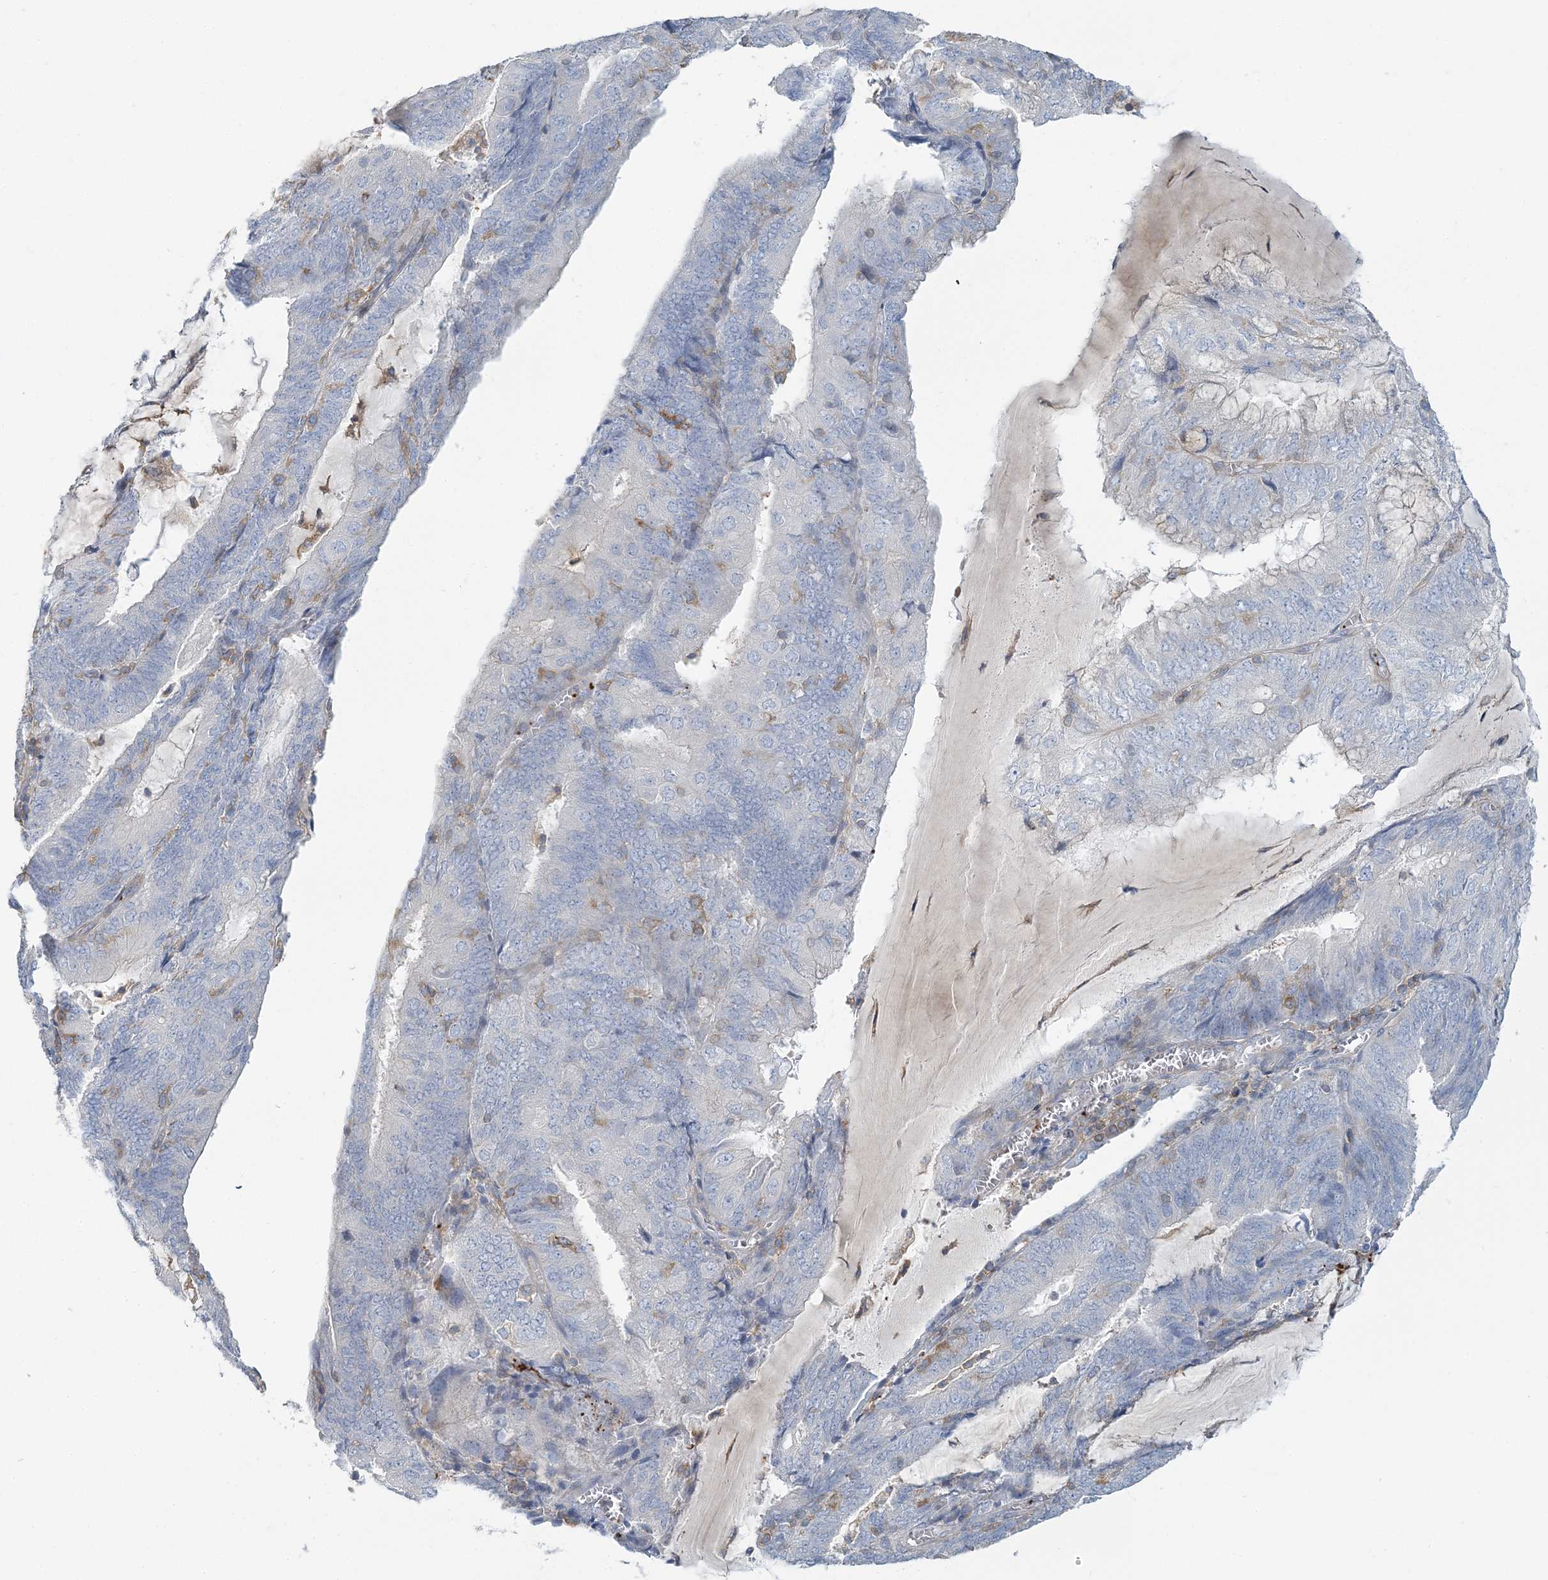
{"staining": {"intensity": "negative", "quantity": "none", "location": "none"}, "tissue": "endometrial cancer", "cell_type": "Tumor cells", "image_type": "cancer", "snomed": [{"axis": "morphology", "description": "Adenocarcinoma, NOS"}, {"axis": "topography", "description": "Endometrium"}], "caption": "Tumor cells show no significant protein staining in adenocarcinoma (endometrial).", "gene": "CUEDC2", "patient": {"sex": "female", "age": 81}}